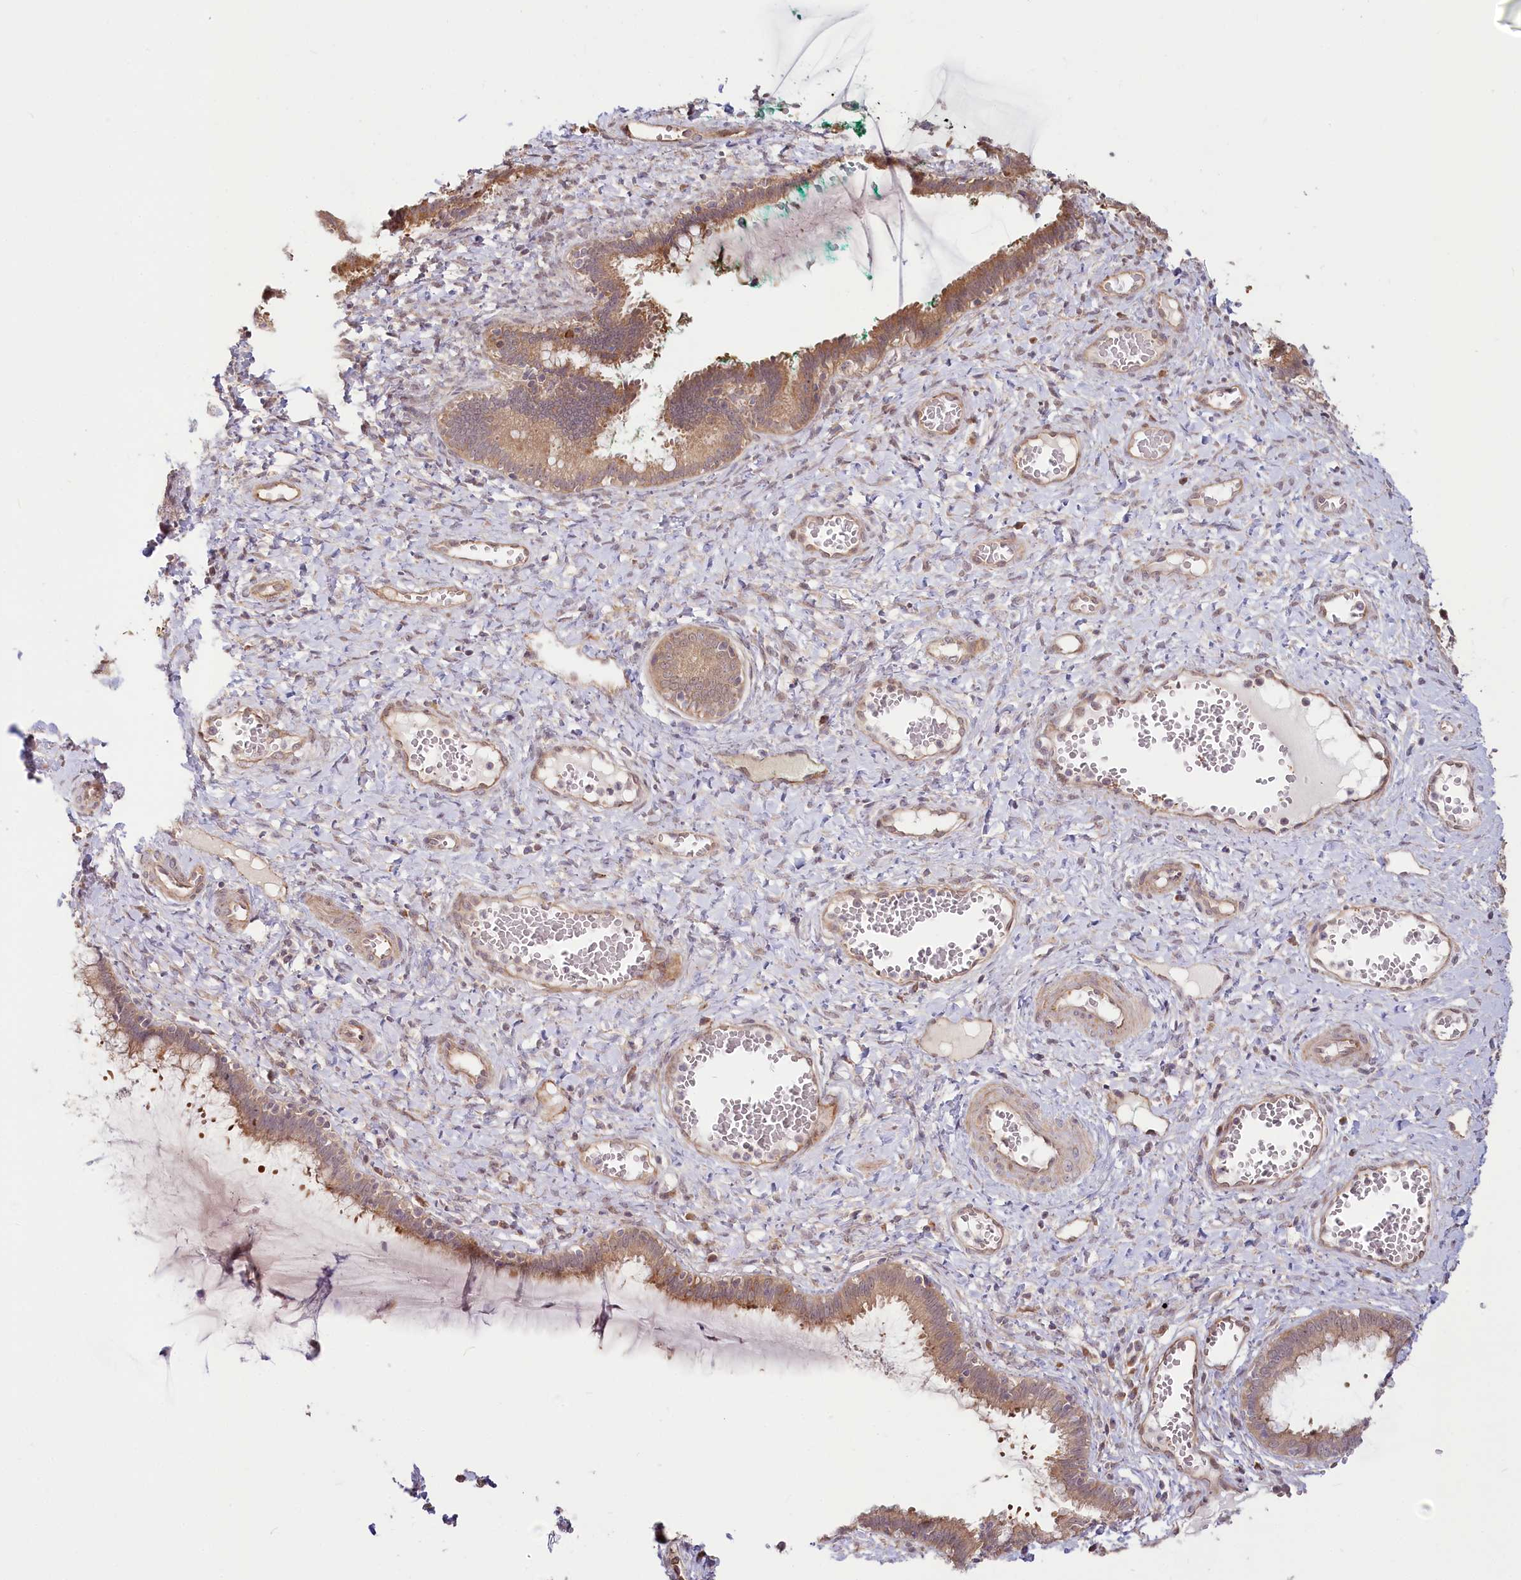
{"staining": {"intensity": "moderate", "quantity": "25%-75%", "location": "cytoplasmic/membranous"}, "tissue": "cervix", "cell_type": "Glandular cells", "image_type": "normal", "snomed": [{"axis": "morphology", "description": "Normal tissue, NOS"}, {"axis": "morphology", "description": "Adenocarcinoma, NOS"}, {"axis": "topography", "description": "Cervix"}], "caption": "Immunohistochemistry (IHC) histopathology image of normal cervix stained for a protein (brown), which demonstrates medium levels of moderate cytoplasmic/membranous expression in approximately 25%-75% of glandular cells.", "gene": "CEP70", "patient": {"sex": "female", "age": 29}}